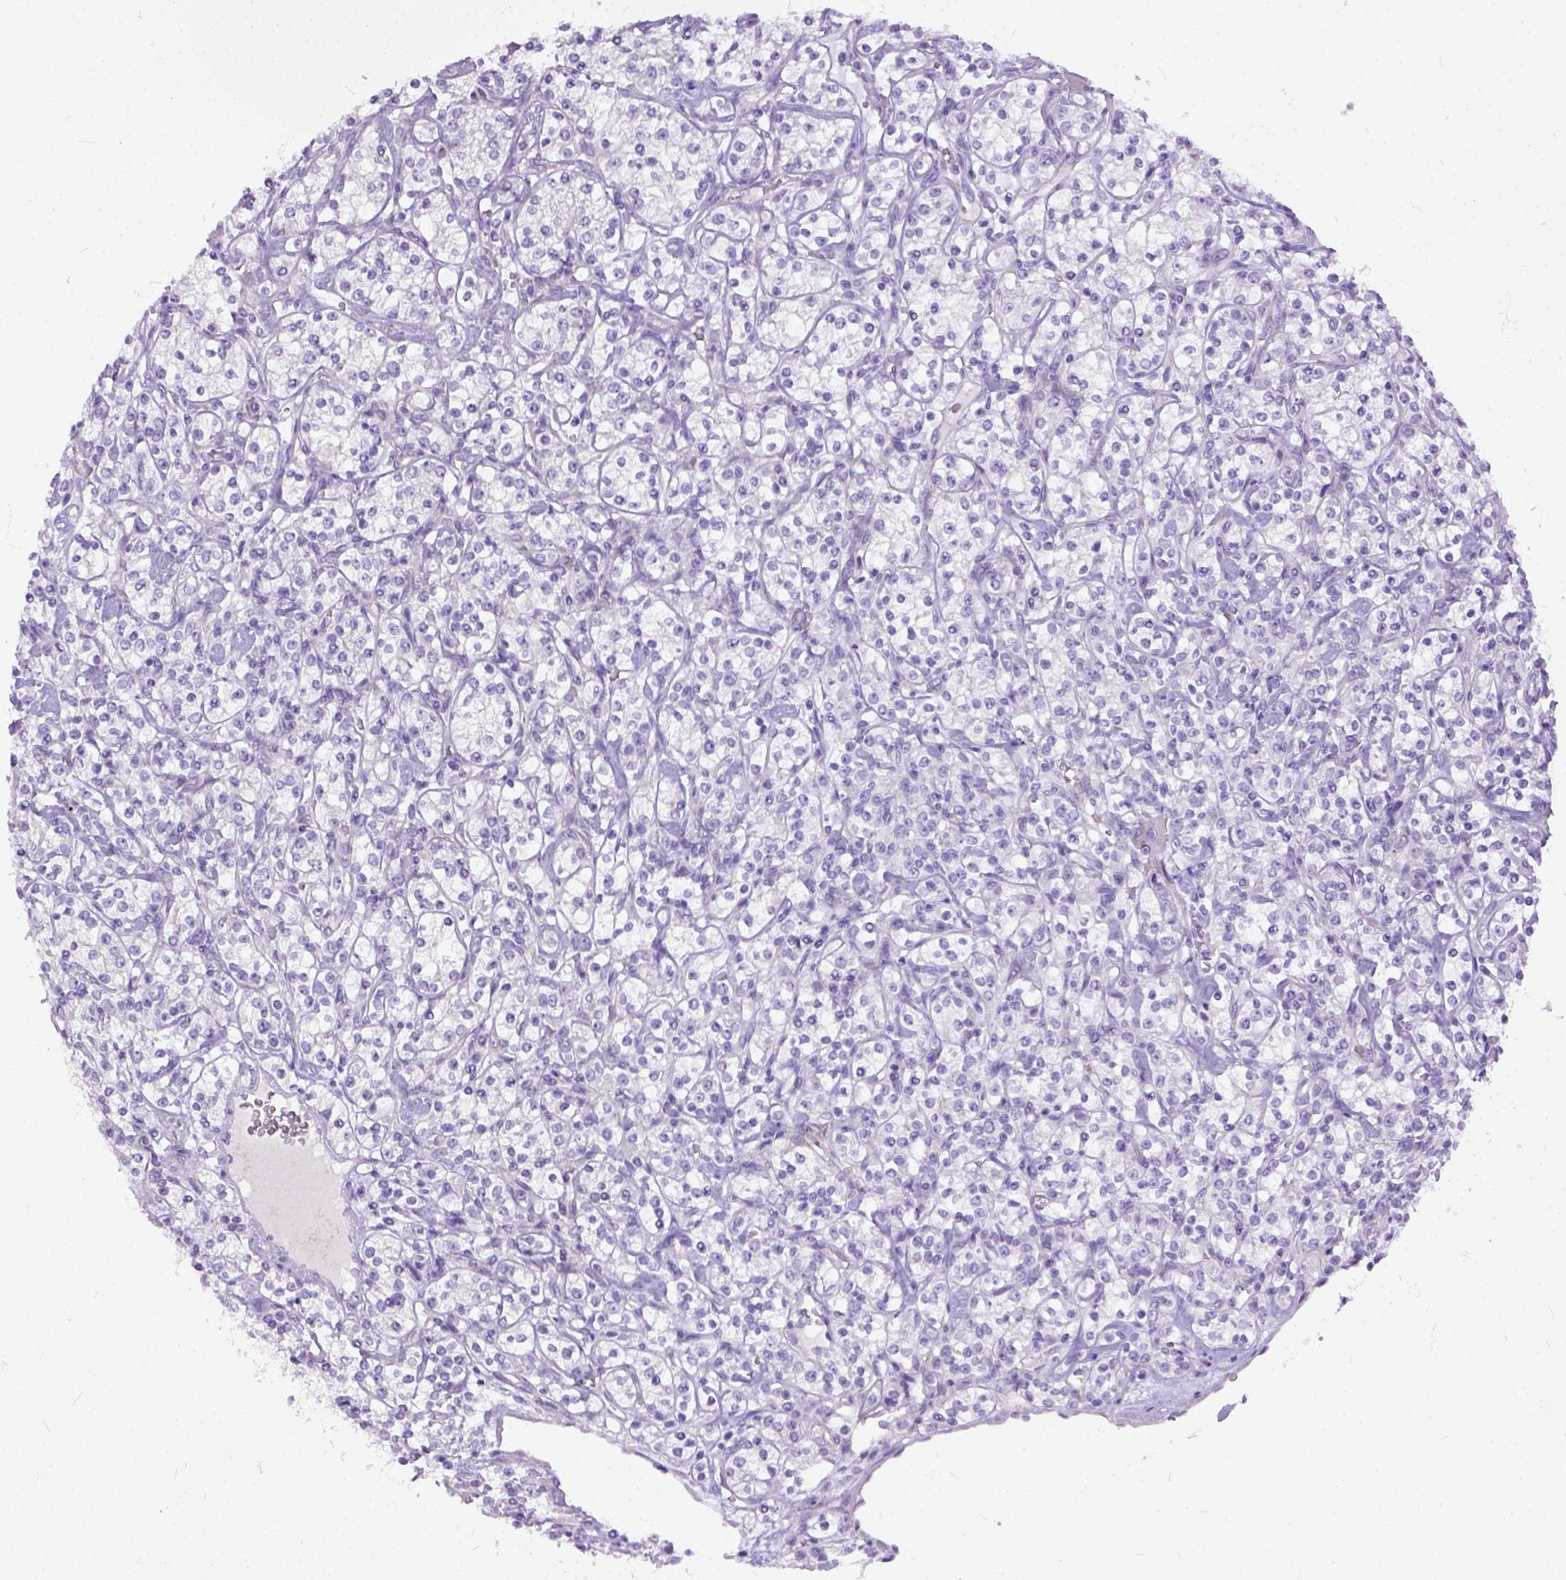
{"staining": {"intensity": "negative", "quantity": "none", "location": "none"}, "tissue": "renal cancer", "cell_type": "Tumor cells", "image_type": "cancer", "snomed": [{"axis": "morphology", "description": "Adenocarcinoma, NOS"}, {"axis": "topography", "description": "Kidney"}], "caption": "Immunohistochemical staining of adenocarcinoma (renal) exhibits no significant expression in tumor cells.", "gene": "ADGRF1", "patient": {"sex": "male", "age": 77}}